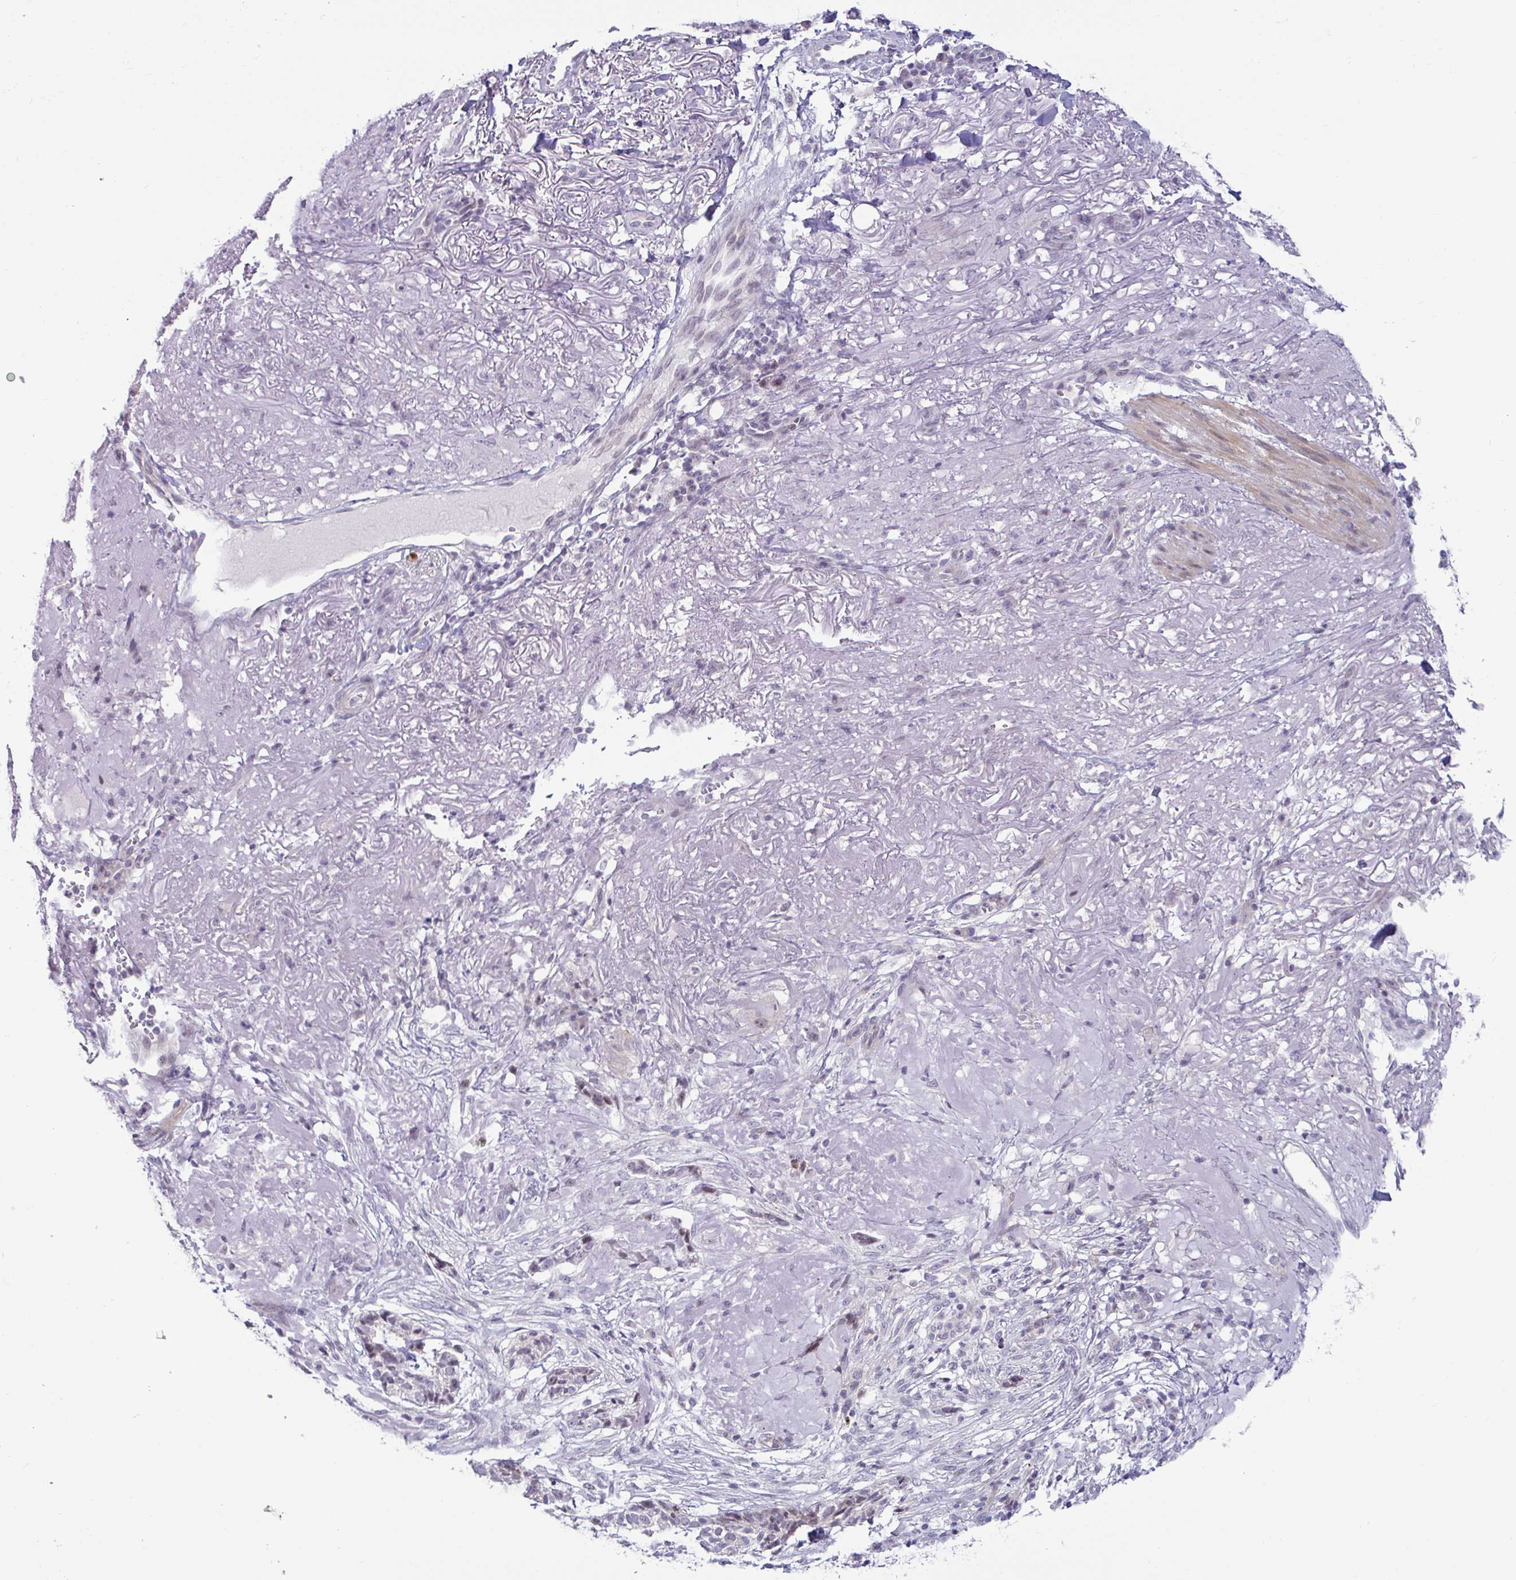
{"staining": {"intensity": "negative", "quantity": "none", "location": "none"}, "tissue": "skin cancer", "cell_type": "Tumor cells", "image_type": "cancer", "snomed": [{"axis": "morphology", "description": "Basal cell carcinoma"}, {"axis": "topography", "description": "Skin"}, {"axis": "topography", "description": "Skin of face"}], "caption": "The micrograph shows no staining of tumor cells in basal cell carcinoma (skin). (Stains: DAB (3,3'-diaminobenzidine) immunohistochemistry with hematoxylin counter stain, Microscopy: brightfield microscopy at high magnification).", "gene": "GSTM1", "patient": {"sex": "female", "age": 80}}